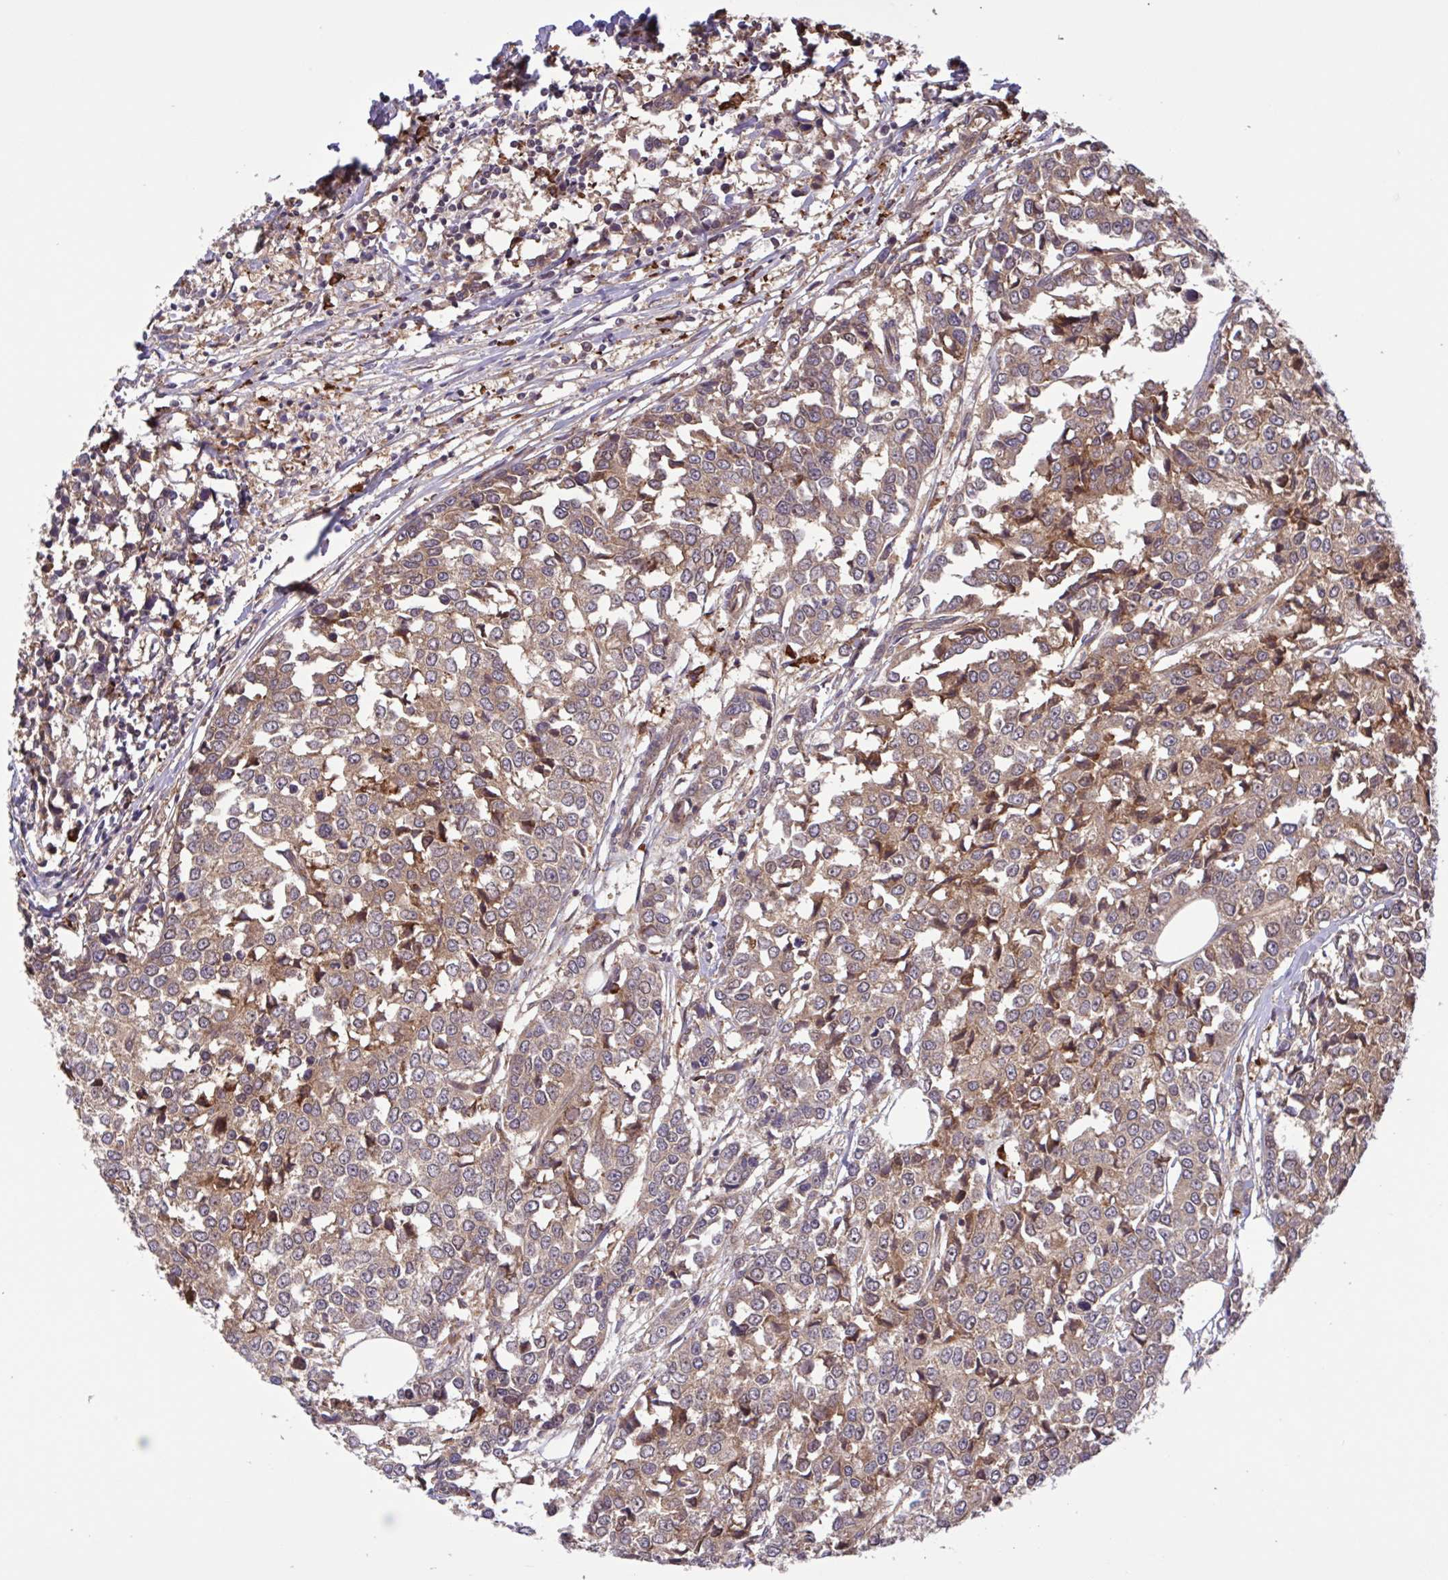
{"staining": {"intensity": "moderate", "quantity": ">75%", "location": "cytoplasmic/membranous"}, "tissue": "breast cancer", "cell_type": "Tumor cells", "image_type": "cancer", "snomed": [{"axis": "morphology", "description": "Duct carcinoma"}, {"axis": "topography", "description": "Breast"}], "caption": "This histopathology image exhibits IHC staining of human breast infiltrating ductal carcinoma, with medium moderate cytoplasmic/membranous positivity in approximately >75% of tumor cells.", "gene": "INTS10", "patient": {"sex": "female", "age": 80}}